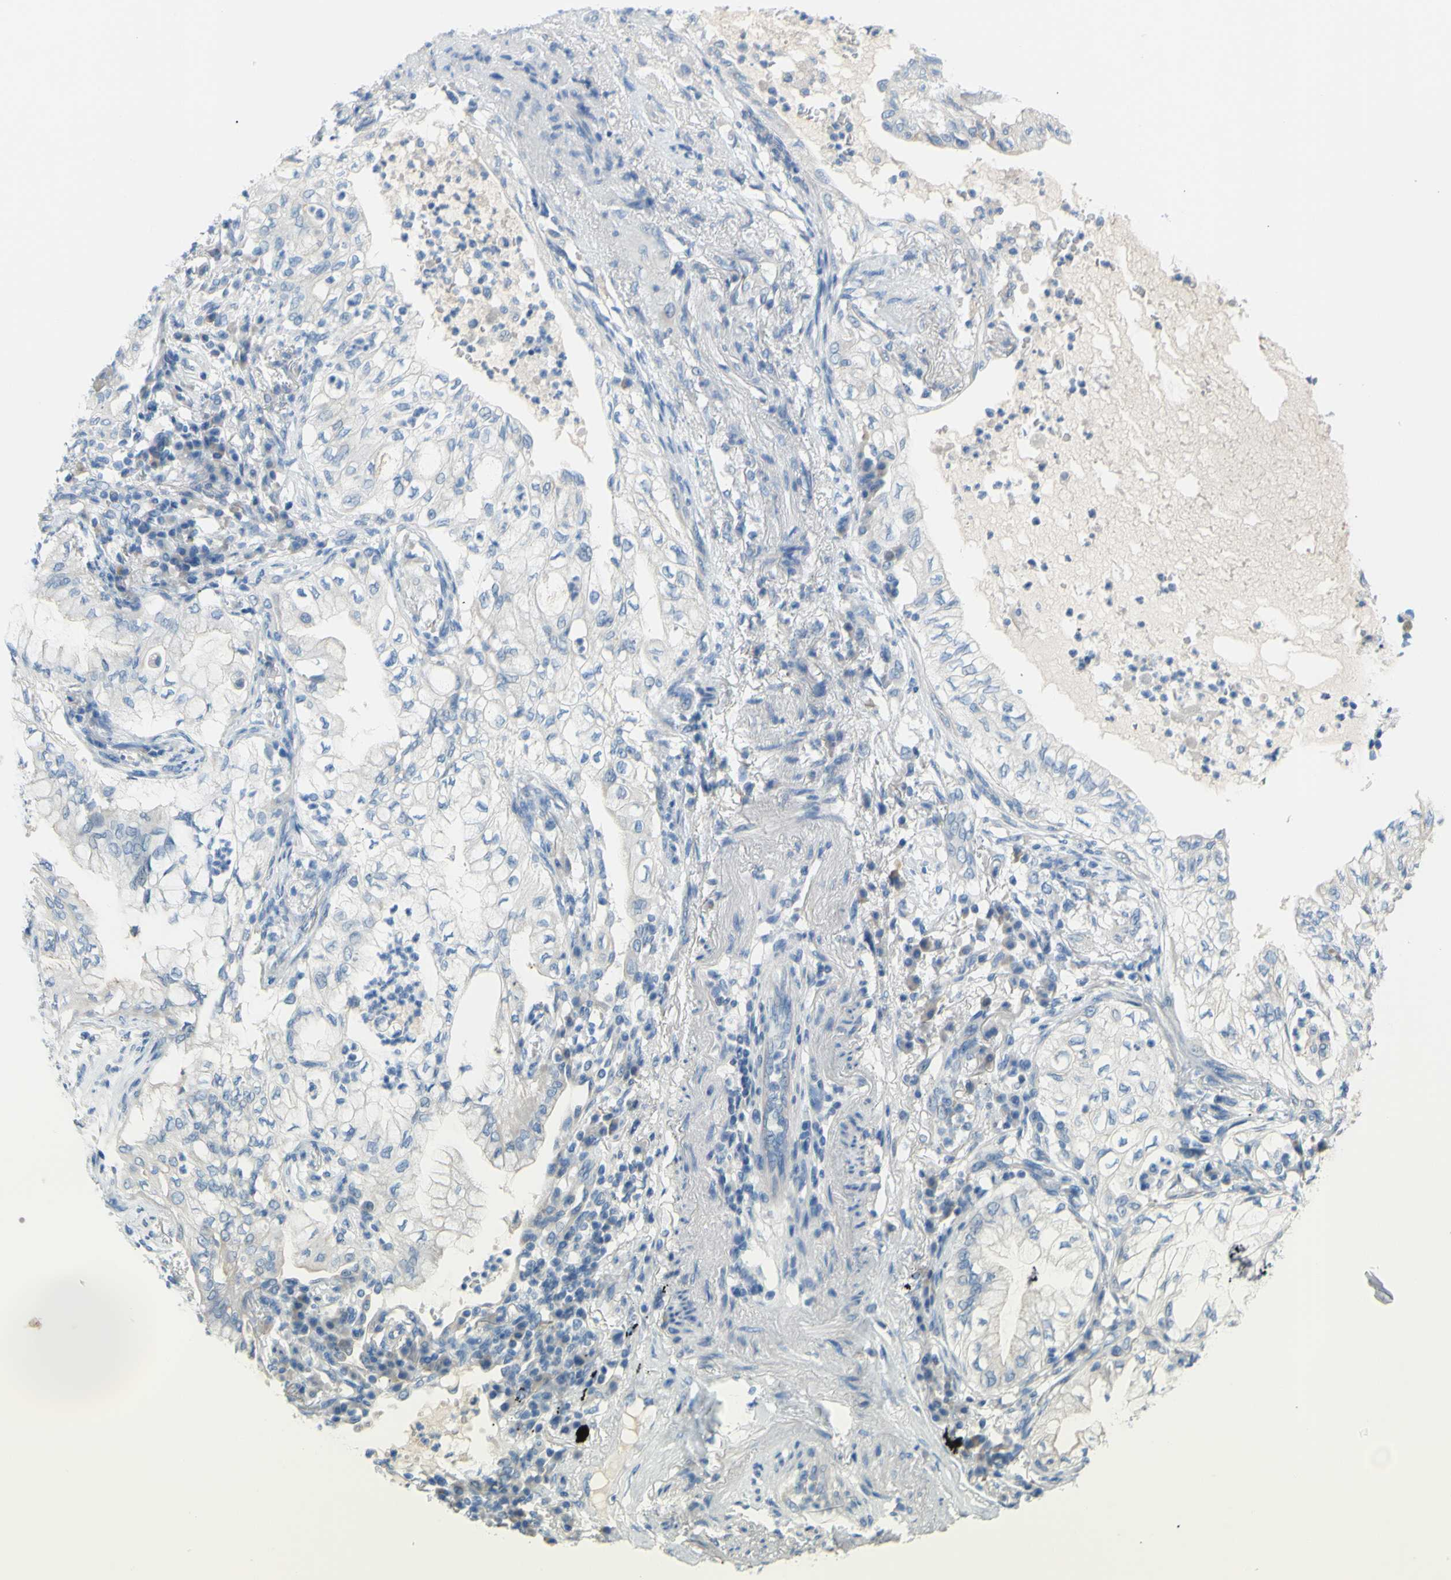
{"staining": {"intensity": "negative", "quantity": "none", "location": "none"}, "tissue": "lung cancer", "cell_type": "Tumor cells", "image_type": "cancer", "snomed": [{"axis": "morphology", "description": "Adenocarcinoma, NOS"}, {"axis": "topography", "description": "Lung"}], "caption": "Immunohistochemistry (IHC) of lung cancer (adenocarcinoma) displays no staining in tumor cells.", "gene": "SLC1A2", "patient": {"sex": "female", "age": 70}}